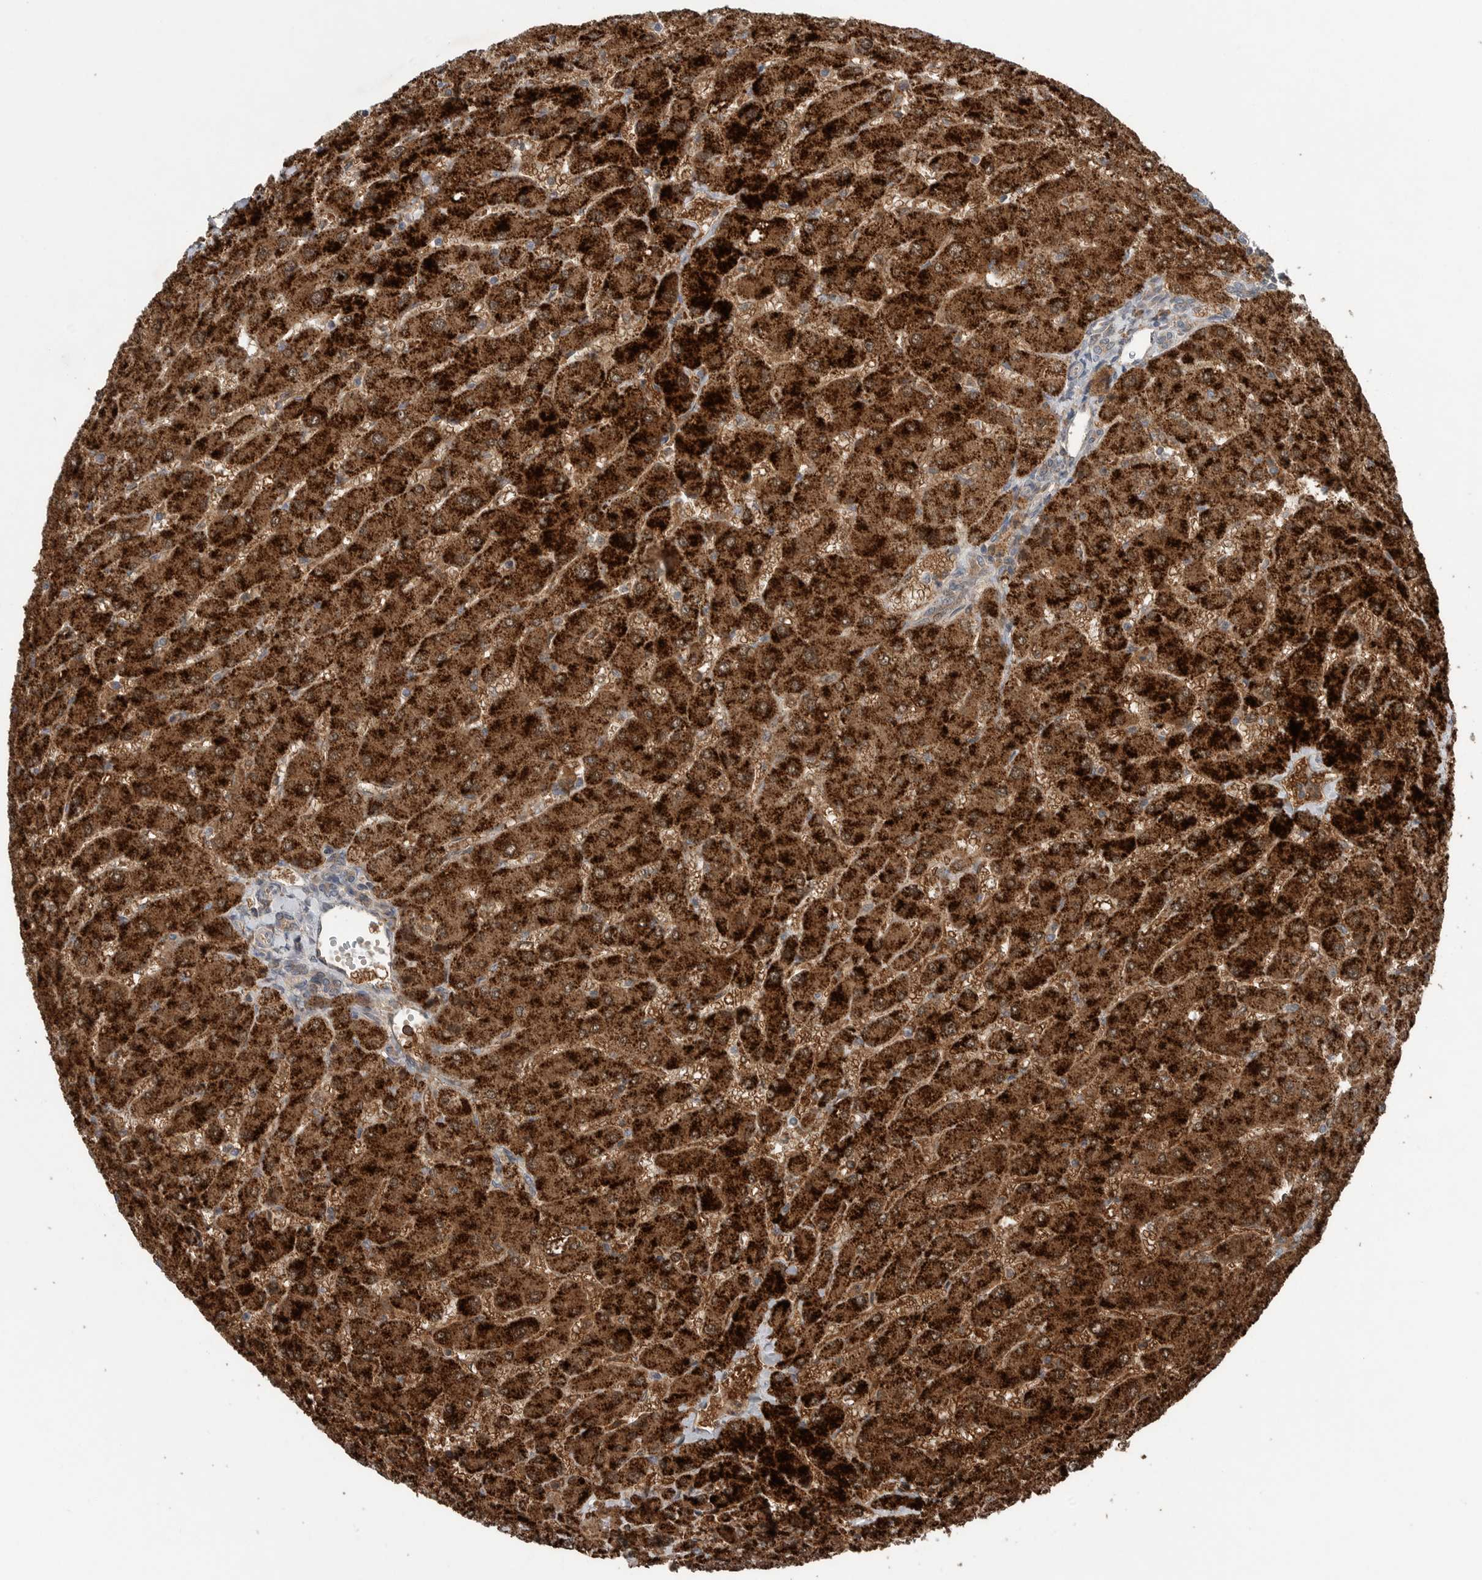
{"staining": {"intensity": "weak", "quantity": "25%-75%", "location": "cytoplasmic/membranous"}, "tissue": "liver", "cell_type": "Cholangiocytes", "image_type": "normal", "snomed": [{"axis": "morphology", "description": "Normal tissue, NOS"}, {"axis": "topography", "description": "Liver"}], "caption": "A micrograph of human liver stained for a protein shows weak cytoplasmic/membranous brown staining in cholangiocytes.", "gene": "SCP2", "patient": {"sex": "male", "age": 55}}